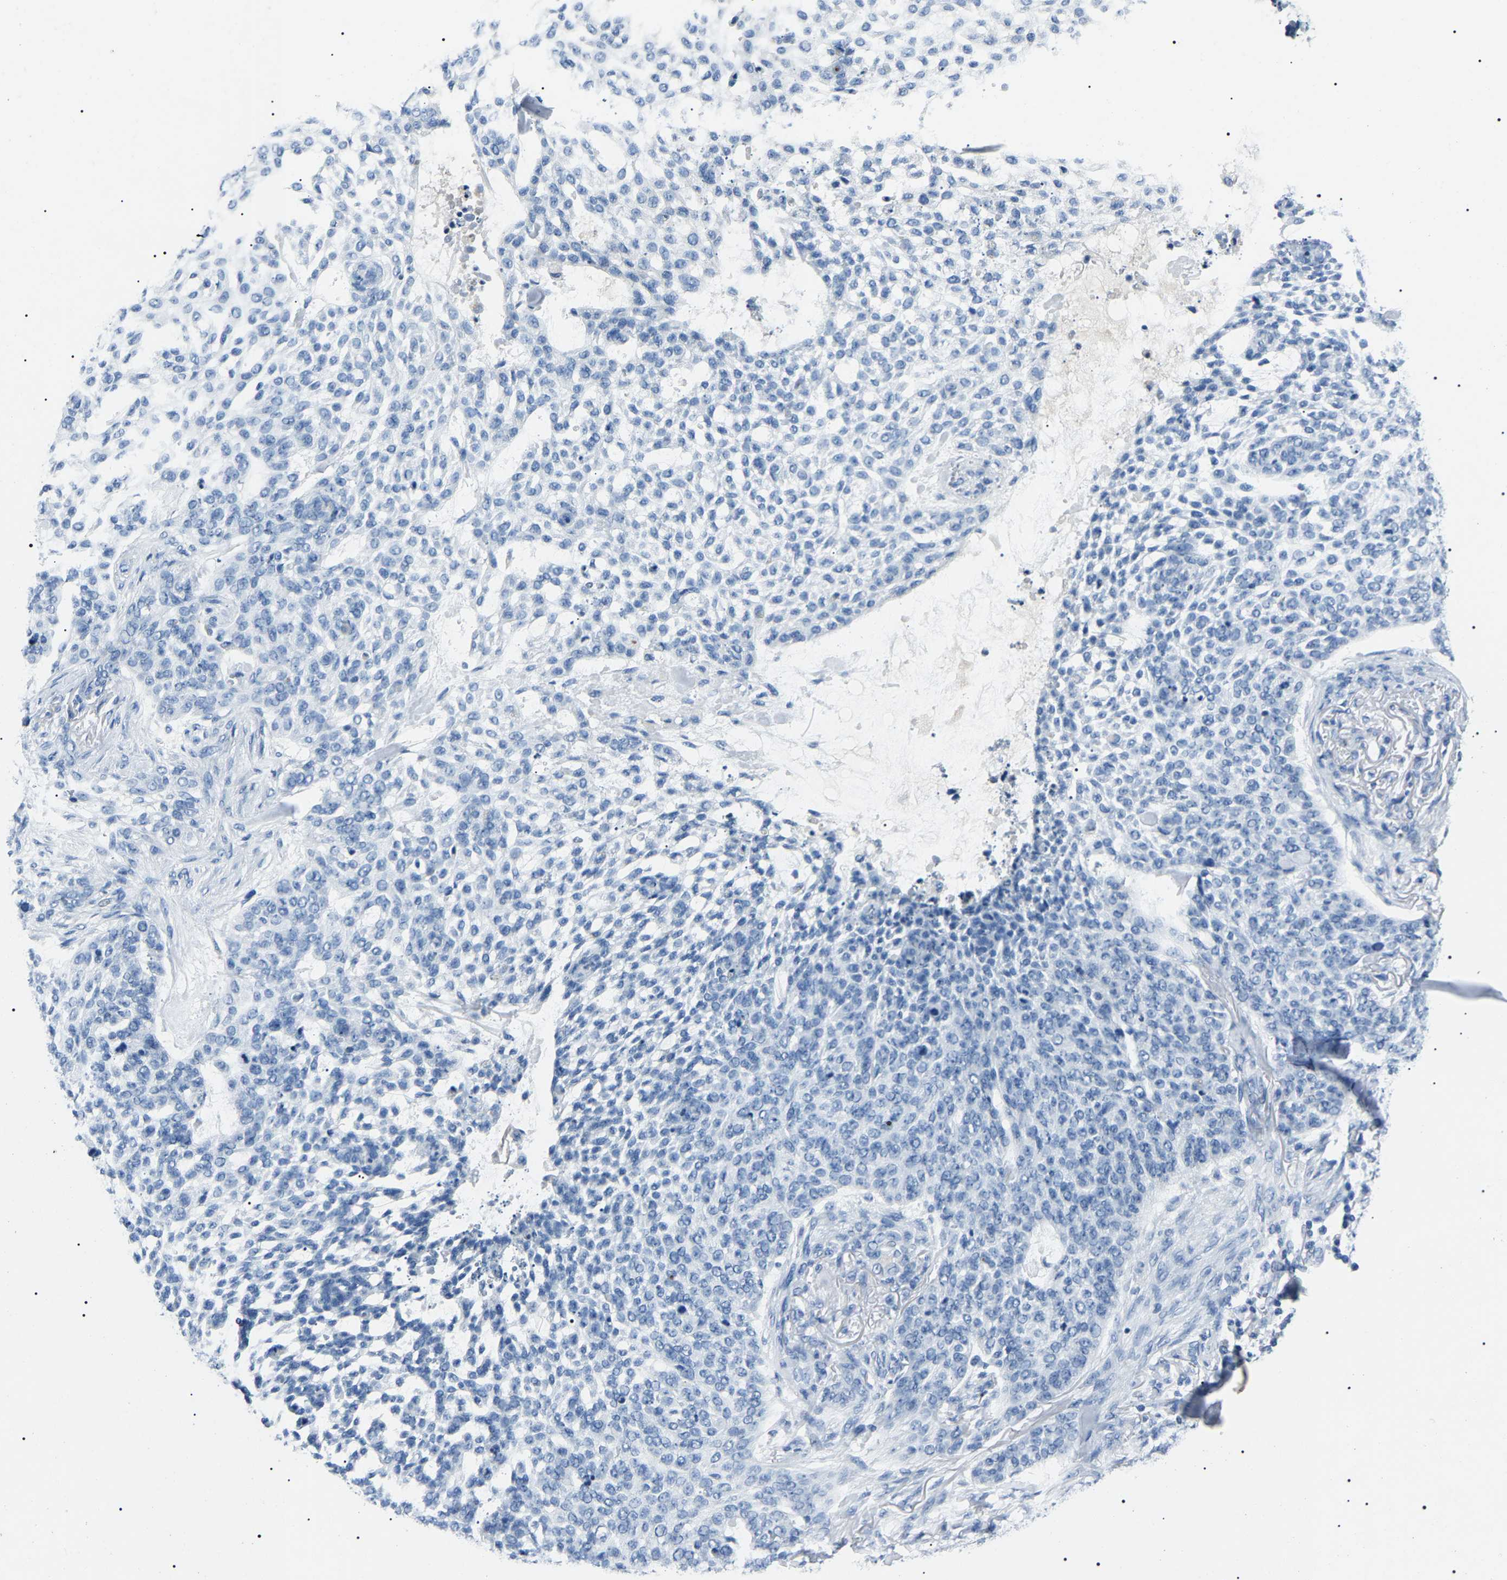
{"staining": {"intensity": "negative", "quantity": "none", "location": "none"}, "tissue": "skin cancer", "cell_type": "Tumor cells", "image_type": "cancer", "snomed": [{"axis": "morphology", "description": "Basal cell carcinoma"}, {"axis": "topography", "description": "Skin"}], "caption": "DAB (3,3'-diaminobenzidine) immunohistochemical staining of skin cancer (basal cell carcinoma) demonstrates no significant staining in tumor cells.", "gene": "KLK15", "patient": {"sex": "female", "age": 64}}